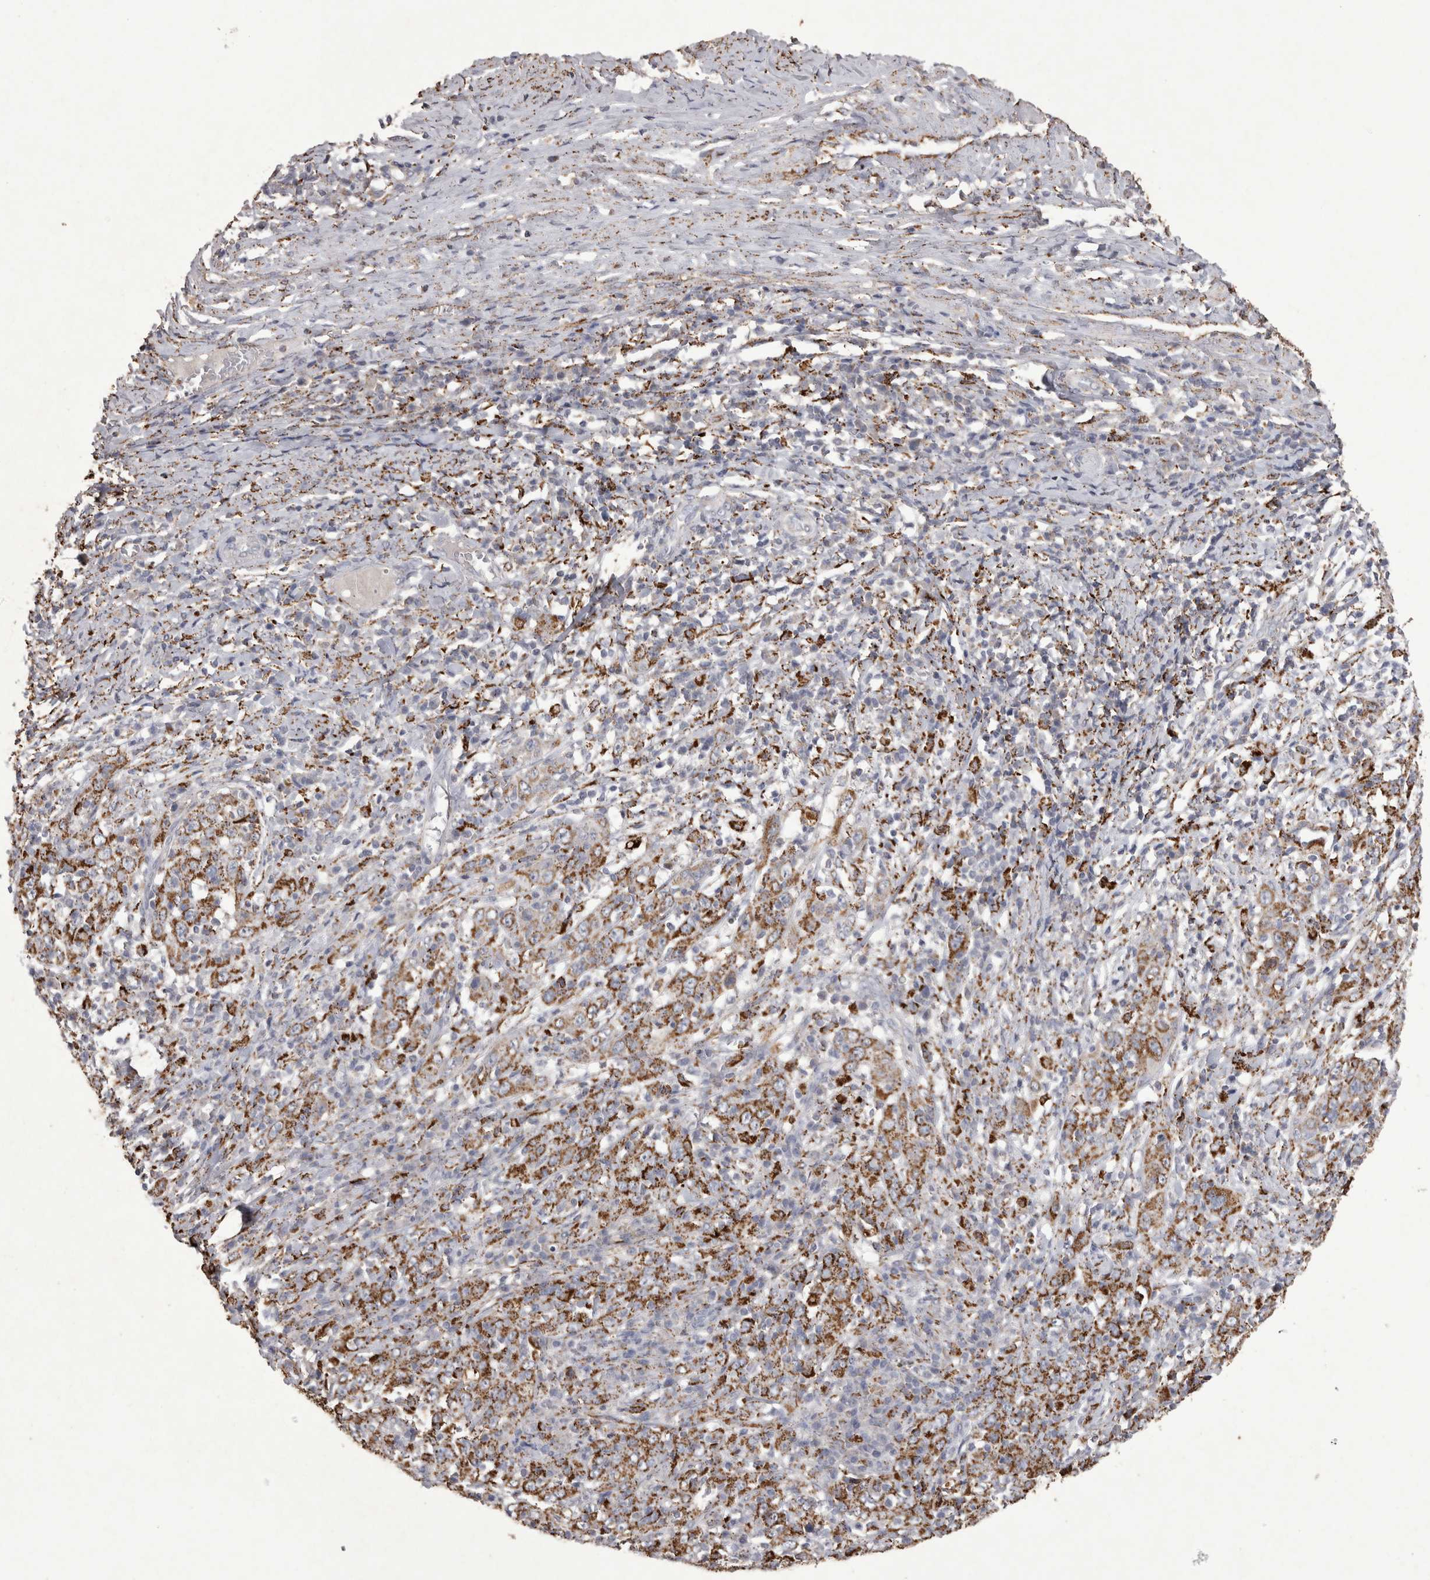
{"staining": {"intensity": "strong", "quantity": ">75%", "location": "cytoplasmic/membranous"}, "tissue": "cervical cancer", "cell_type": "Tumor cells", "image_type": "cancer", "snomed": [{"axis": "morphology", "description": "Squamous cell carcinoma, NOS"}, {"axis": "topography", "description": "Cervix"}], "caption": "This photomicrograph shows immunohistochemistry (IHC) staining of human cervical squamous cell carcinoma, with high strong cytoplasmic/membranous positivity in about >75% of tumor cells.", "gene": "DKK3", "patient": {"sex": "female", "age": 46}}